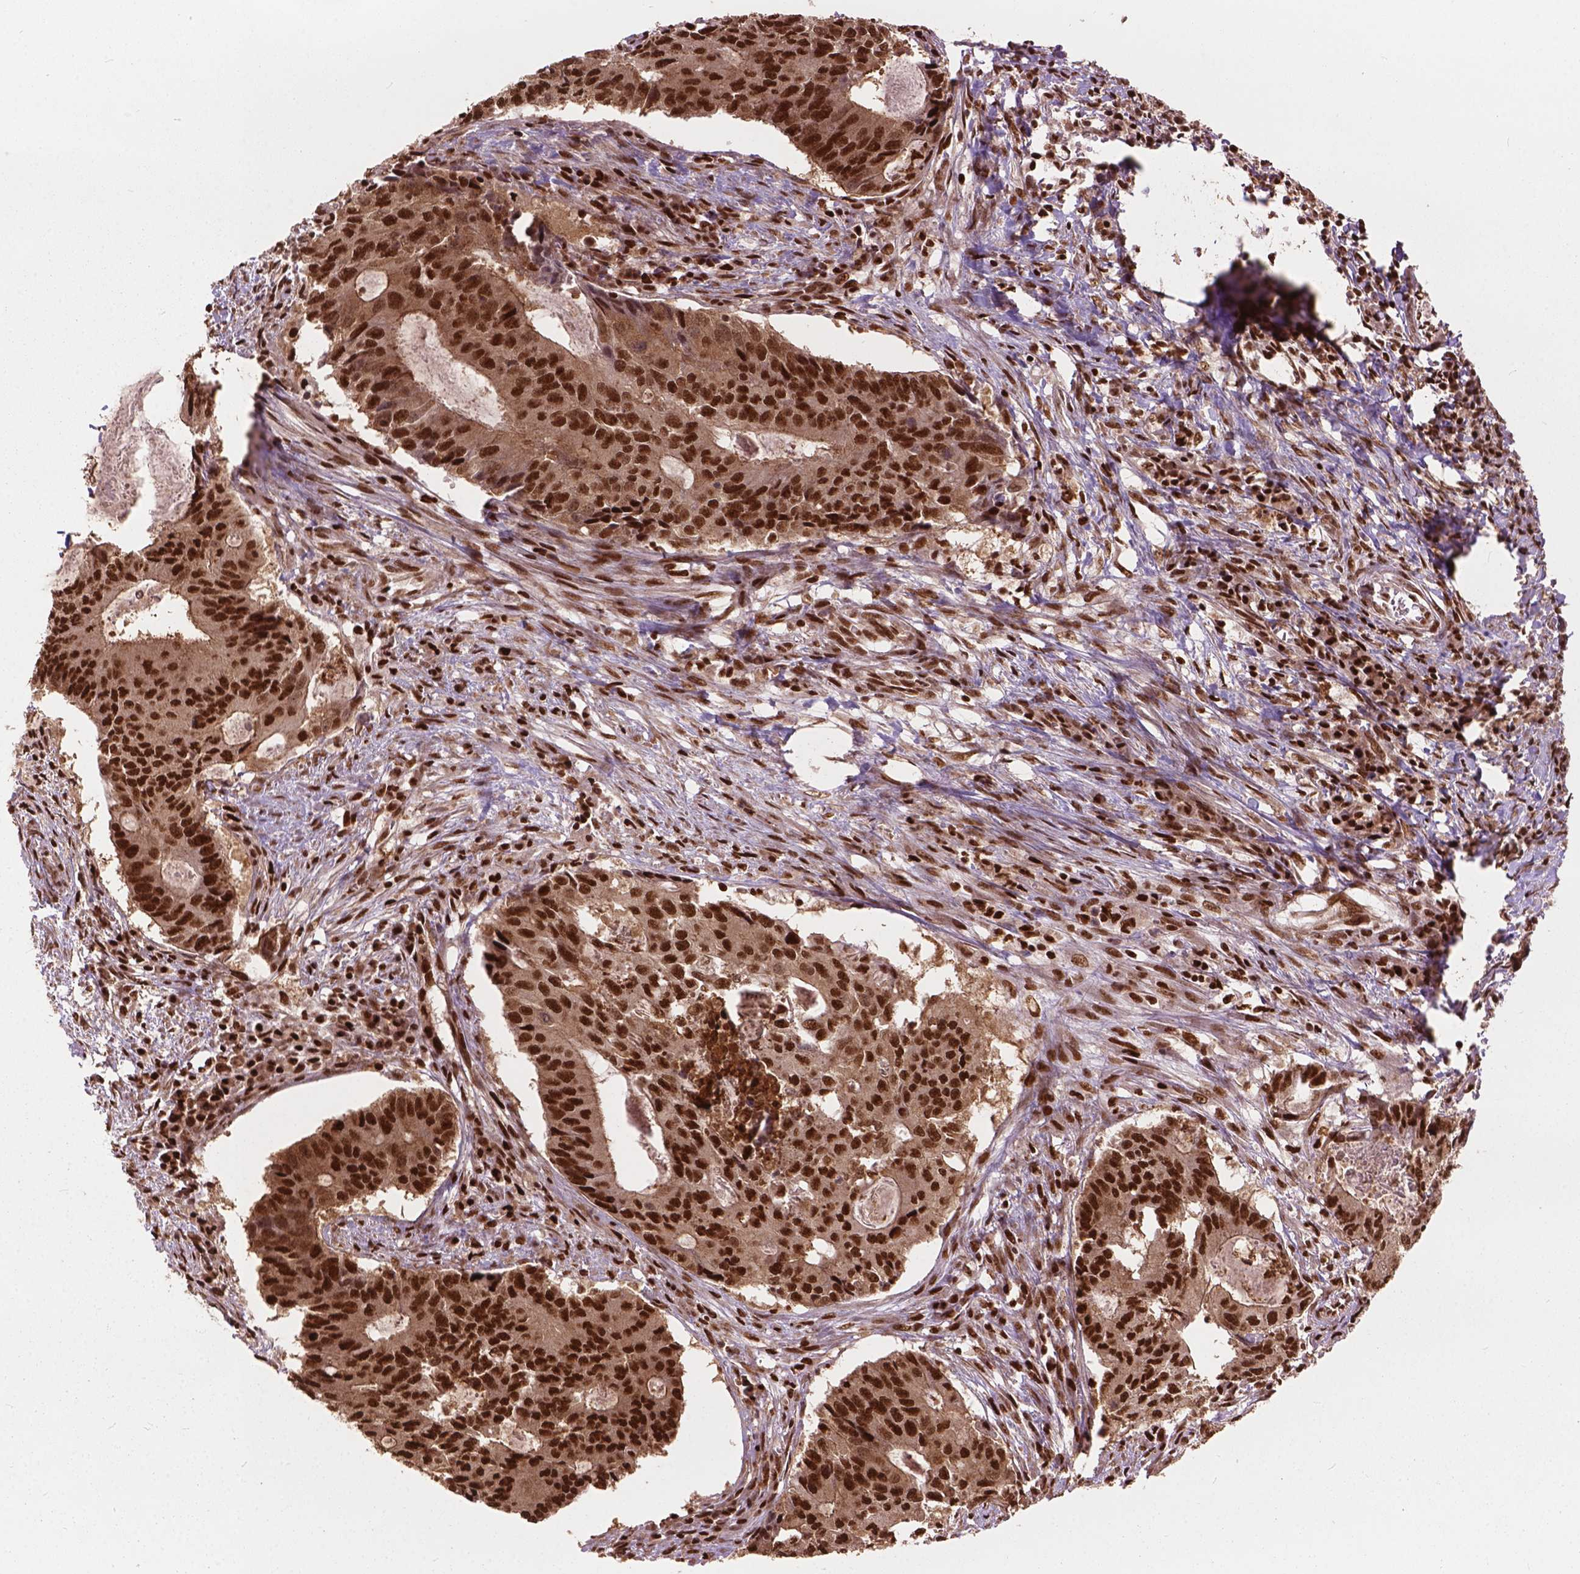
{"staining": {"intensity": "strong", "quantity": ">75%", "location": "nuclear"}, "tissue": "colorectal cancer", "cell_type": "Tumor cells", "image_type": "cancer", "snomed": [{"axis": "morphology", "description": "Adenocarcinoma, NOS"}, {"axis": "topography", "description": "Colon"}], "caption": "Immunohistochemical staining of human colorectal cancer displays high levels of strong nuclear positivity in about >75% of tumor cells.", "gene": "ANP32B", "patient": {"sex": "male", "age": 67}}